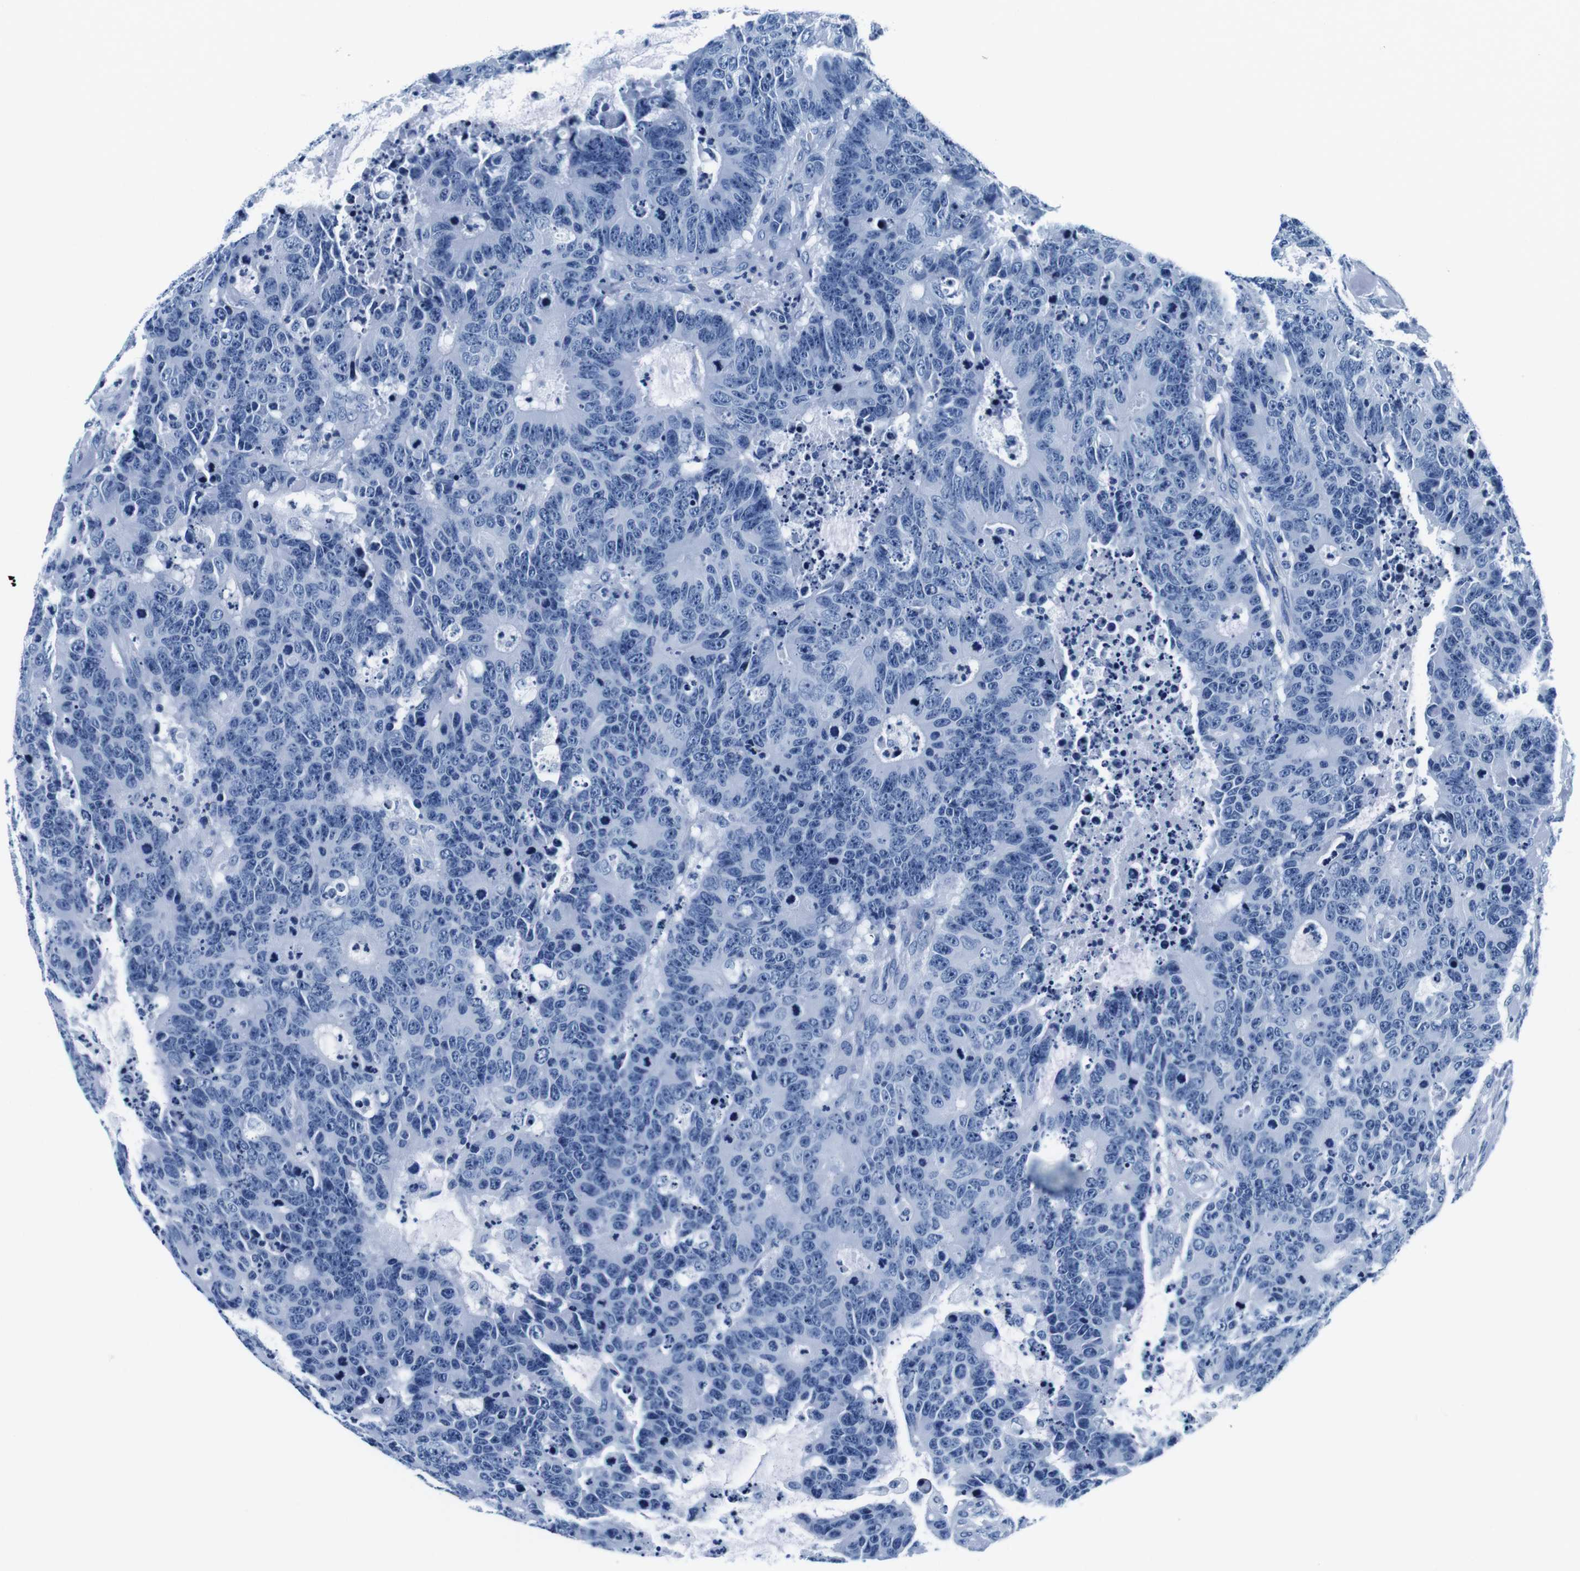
{"staining": {"intensity": "negative", "quantity": "none", "location": "none"}, "tissue": "colorectal cancer", "cell_type": "Tumor cells", "image_type": "cancer", "snomed": [{"axis": "morphology", "description": "Adenocarcinoma, NOS"}, {"axis": "topography", "description": "Colon"}], "caption": "Tumor cells show no significant protein staining in colorectal cancer (adenocarcinoma).", "gene": "ELANE", "patient": {"sex": "female", "age": 86}}